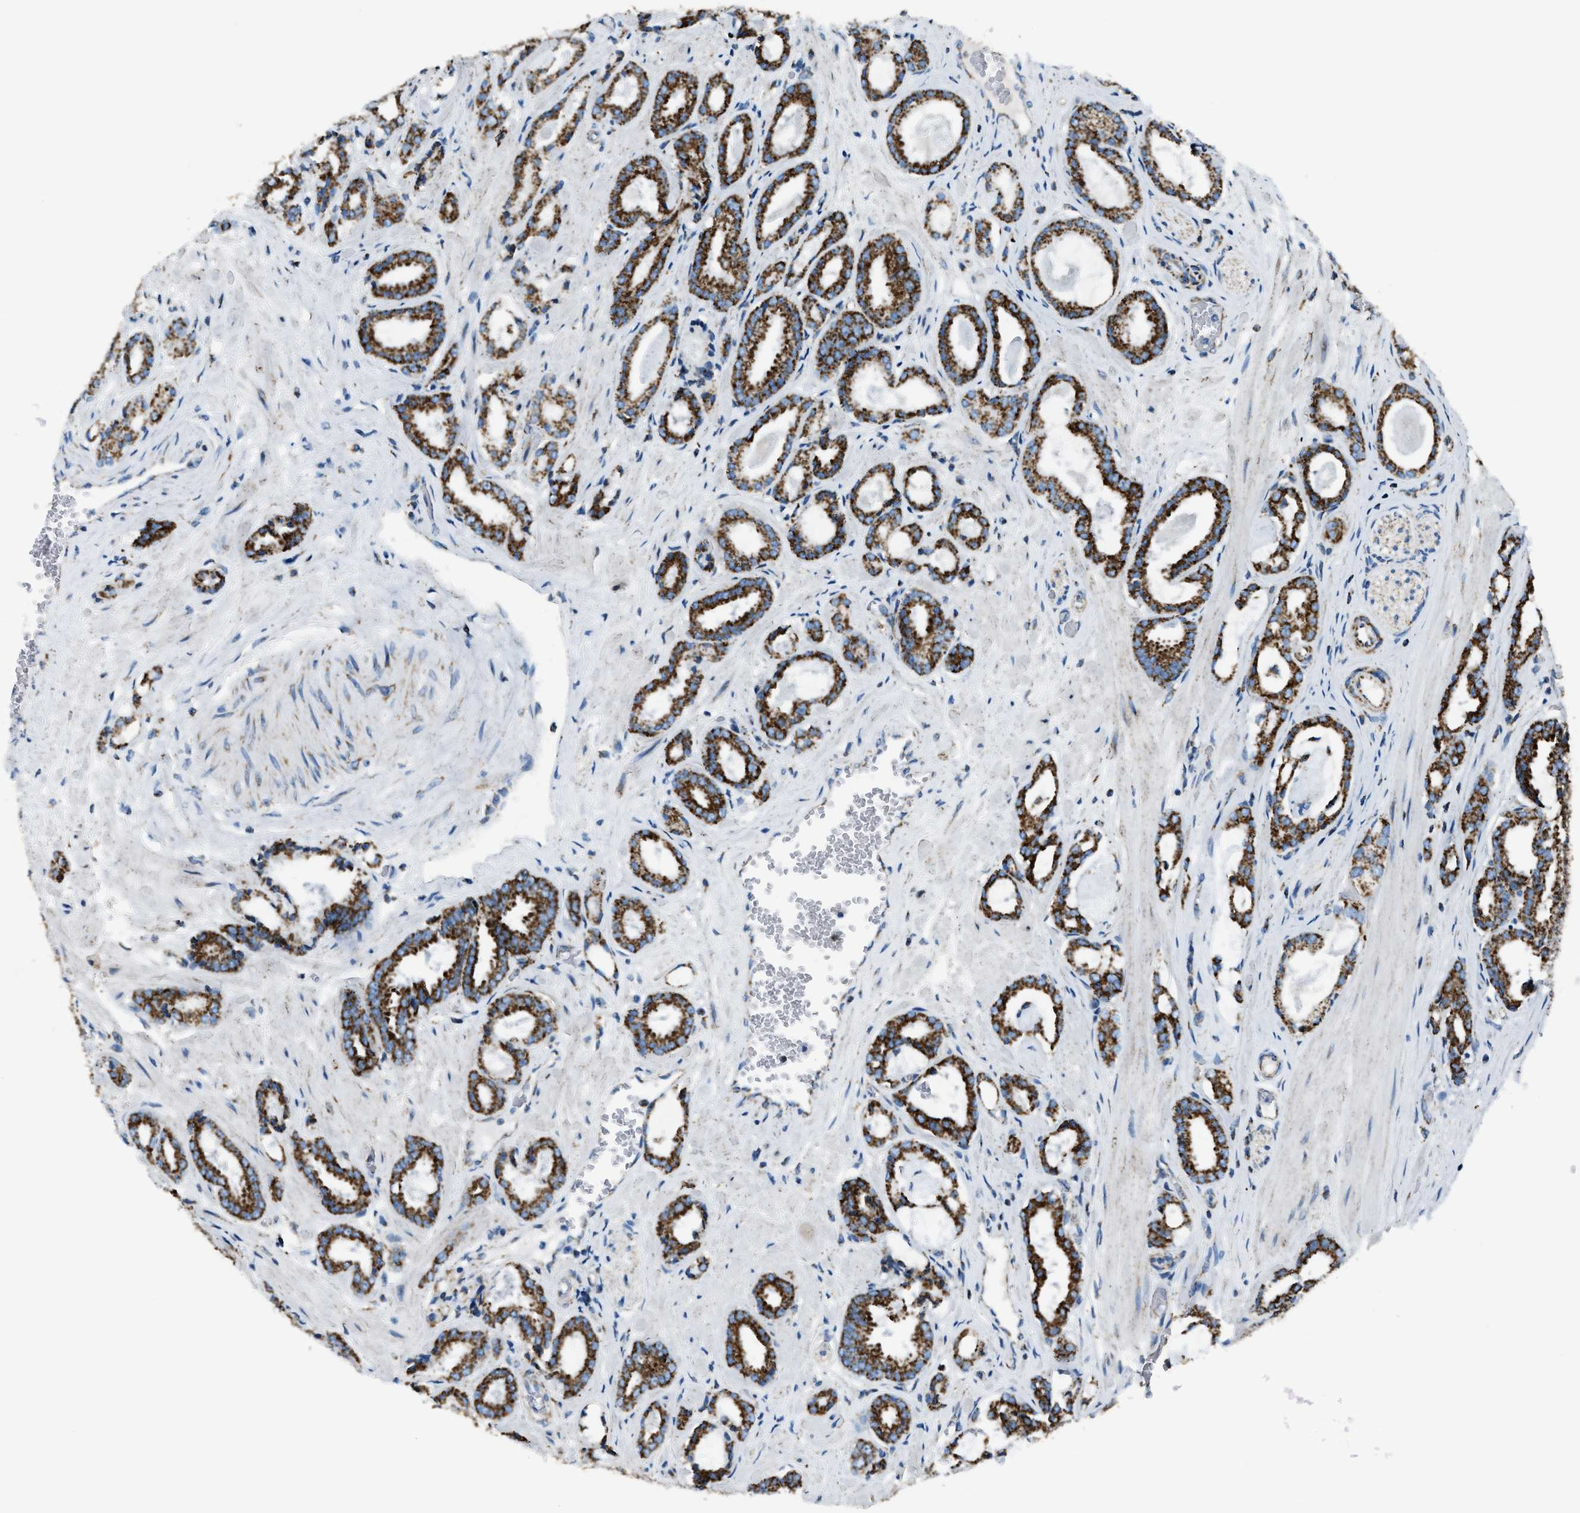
{"staining": {"intensity": "strong", "quantity": ">75%", "location": "cytoplasmic/membranous"}, "tissue": "prostate cancer", "cell_type": "Tumor cells", "image_type": "cancer", "snomed": [{"axis": "morphology", "description": "Adenocarcinoma, Low grade"}, {"axis": "topography", "description": "Prostate"}], "caption": "Protein staining of prostate cancer tissue shows strong cytoplasmic/membranous positivity in about >75% of tumor cells.", "gene": "MDH2", "patient": {"sex": "male", "age": 53}}